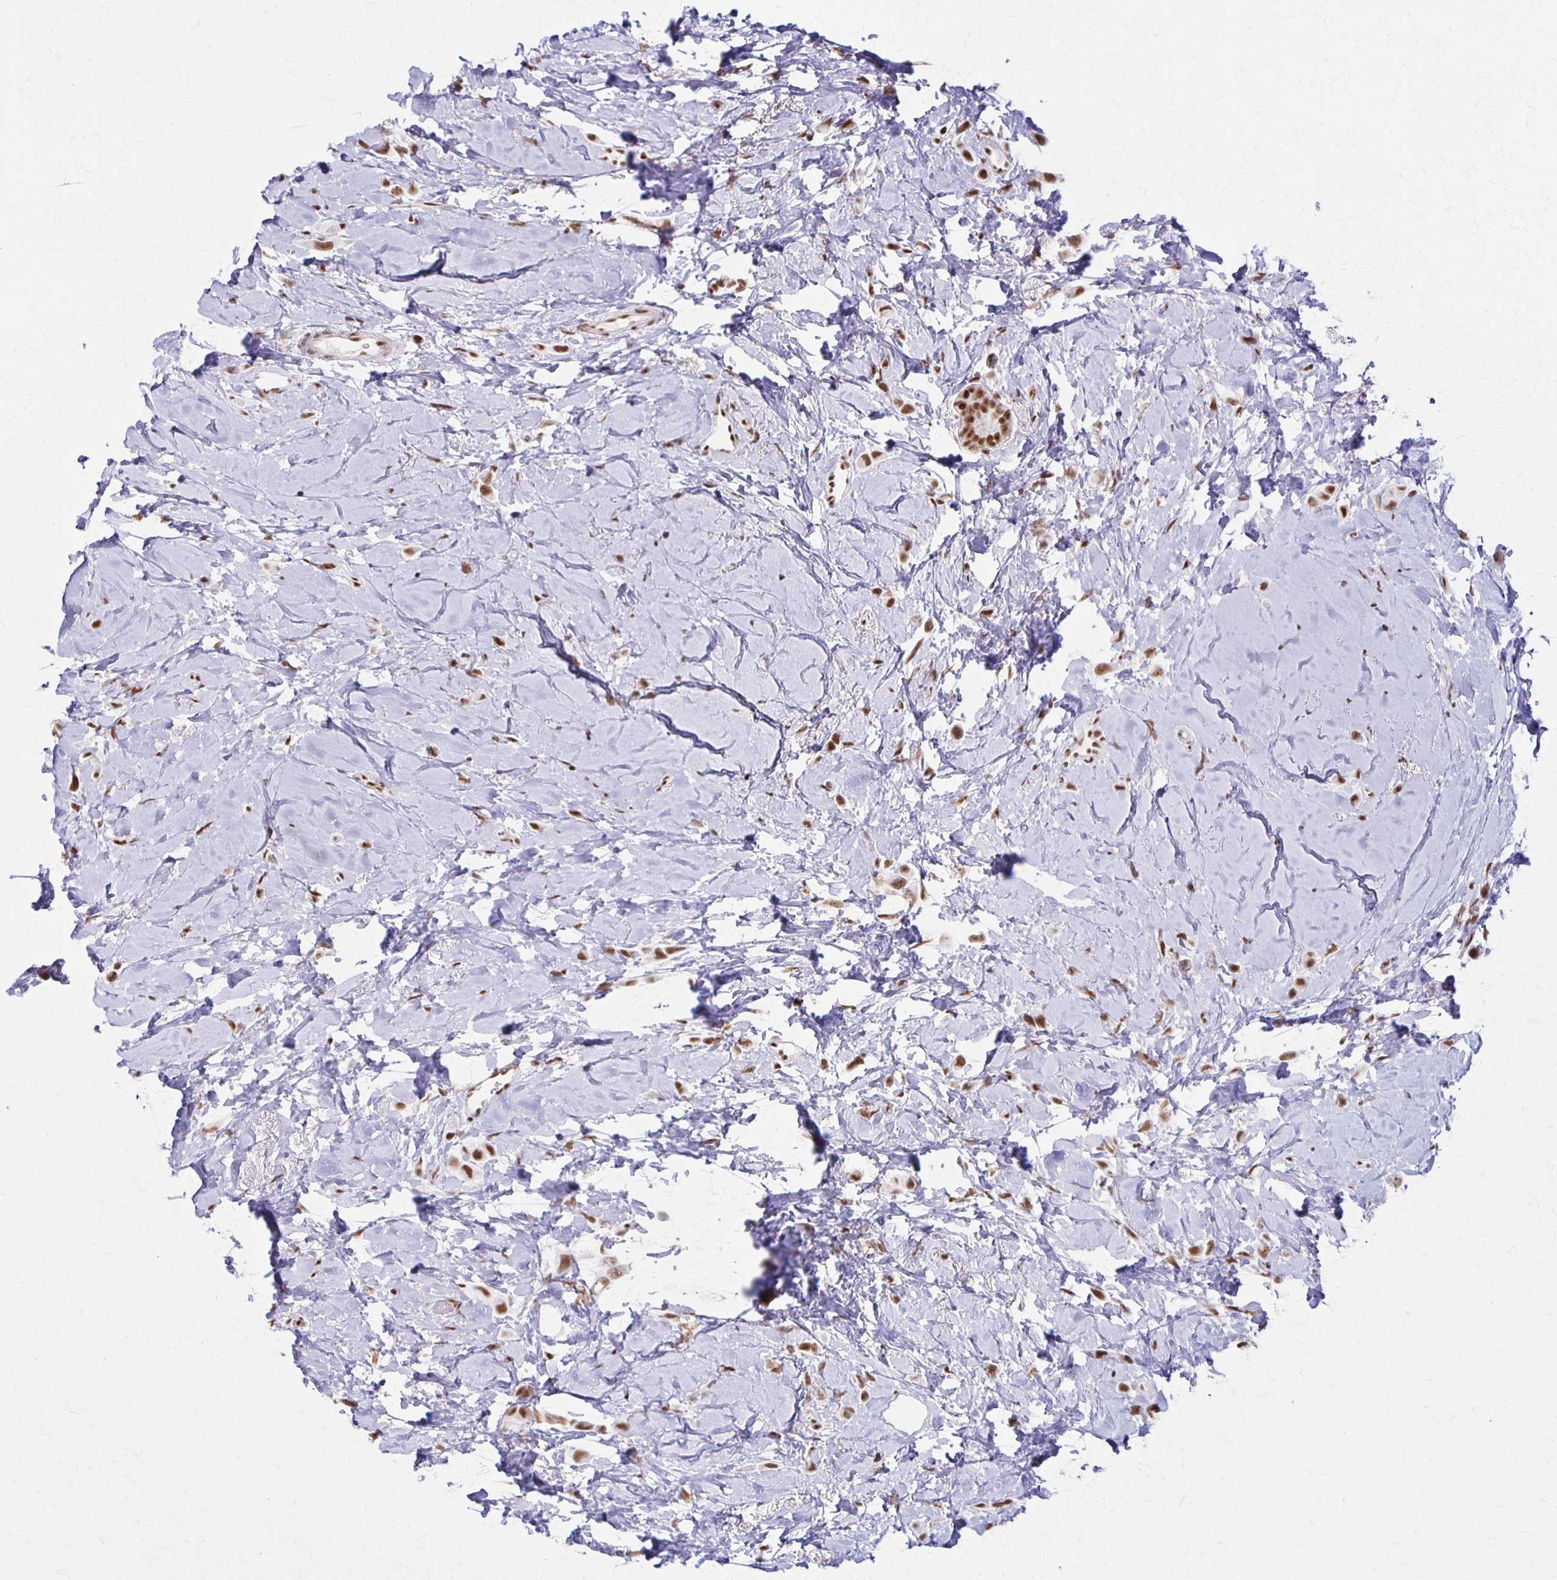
{"staining": {"intensity": "moderate", "quantity": ">75%", "location": "nuclear"}, "tissue": "breast cancer", "cell_type": "Tumor cells", "image_type": "cancer", "snomed": [{"axis": "morphology", "description": "Lobular carcinoma"}, {"axis": "topography", "description": "Breast"}], "caption": "Breast lobular carcinoma stained for a protein (brown) demonstrates moderate nuclear positive expression in about >75% of tumor cells.", "gene": "XRCC6", "patient": {"sex": "female", "age": 66}}